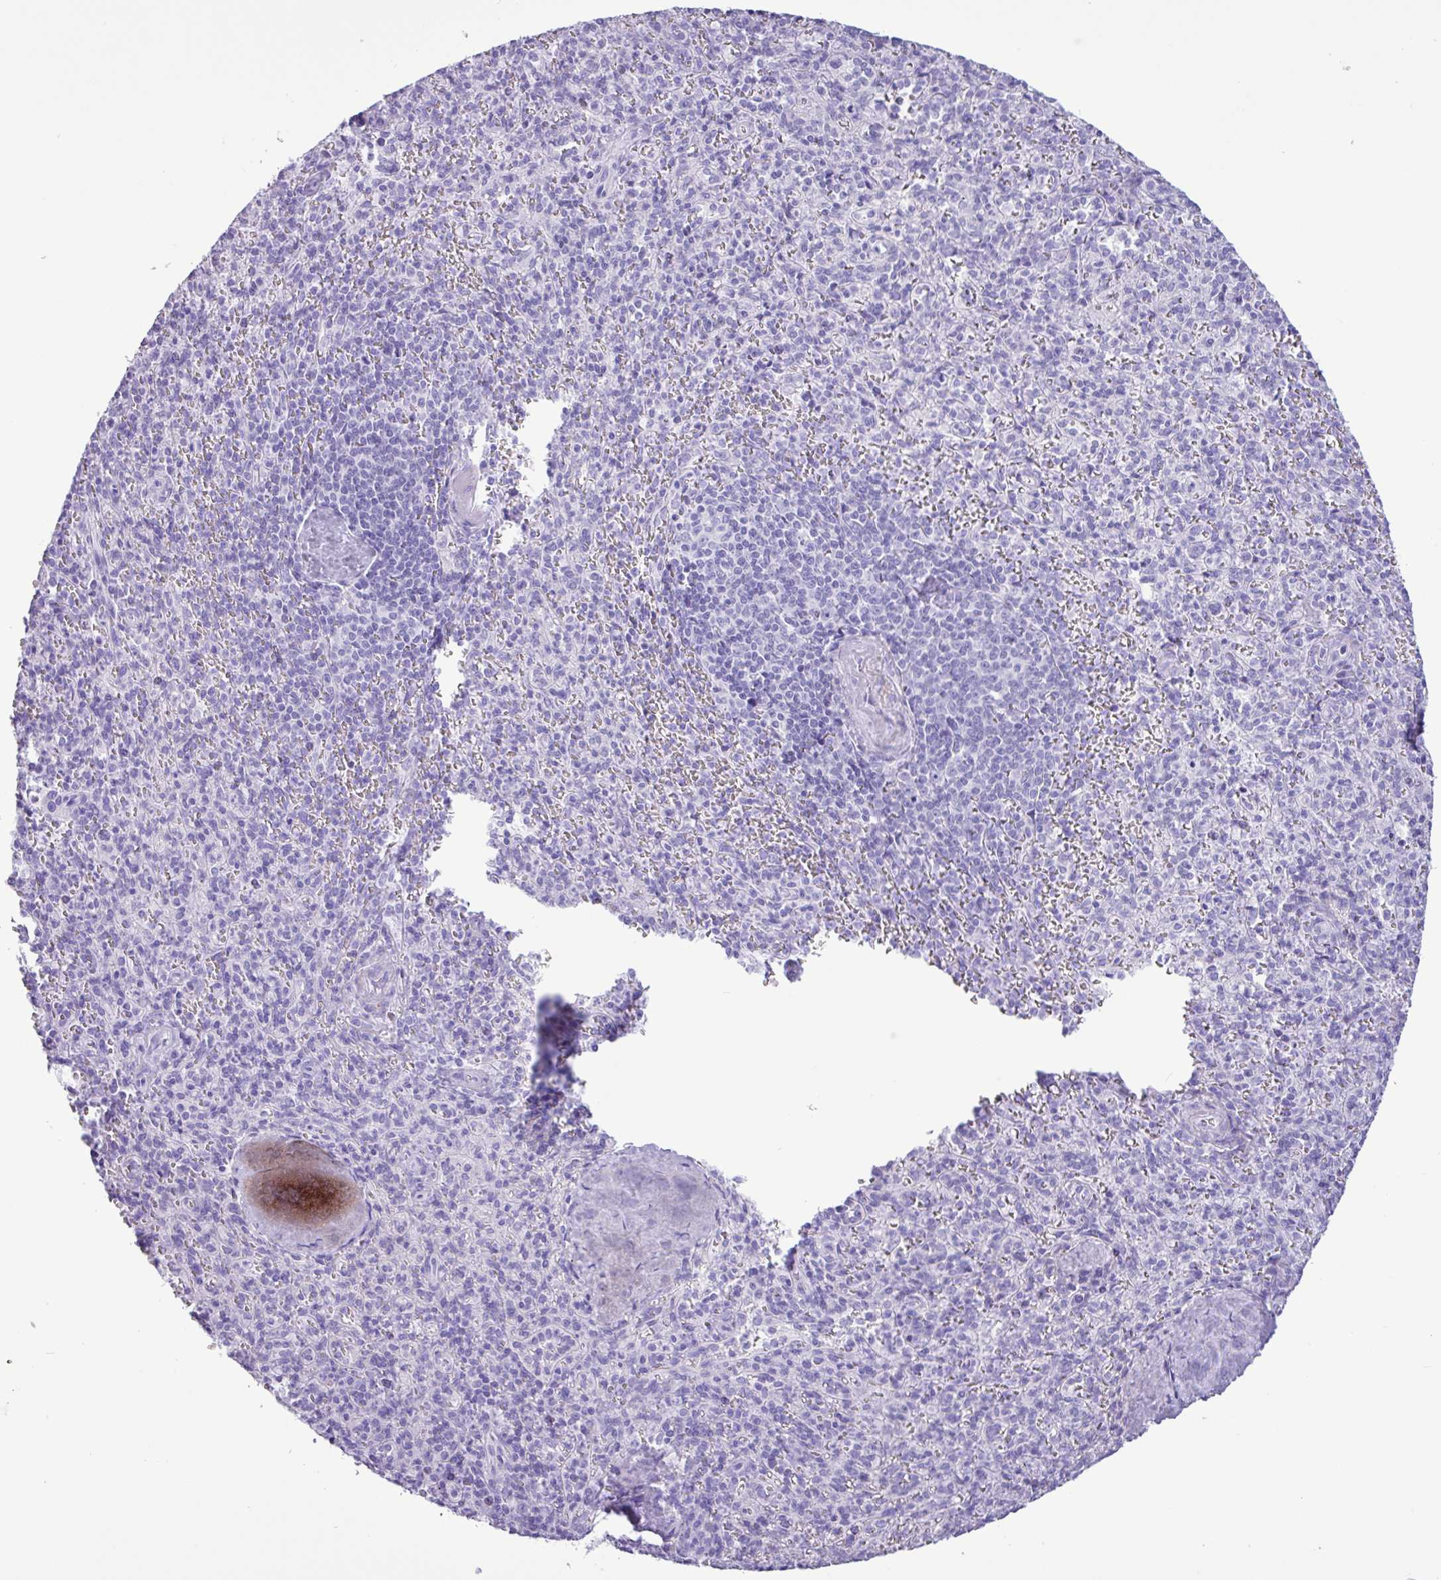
{"staining": {"intensity": "negative", "quantity": "none", "location": "none"}, "tissue": "spleen", "cell_type": "Cells in red pulp", "image_type": "normal", "snomed": [{"axis": "morphology", "description": "Normal tissue, NOS"}, {"axis": "topography", "description": "Spleen"}], "caption": "A high-resolution image shows IHC staining of unremarkable spleen, which displays no significant positivity in cells in red pulp. The staining was performed using DAB to visualize the protein expression in brown, while the nuclei were stained in blue with hematoxylin (Magnification: 20x).", "gene": "CKMT2", "patient": {"sex": "female", "age": 70}}